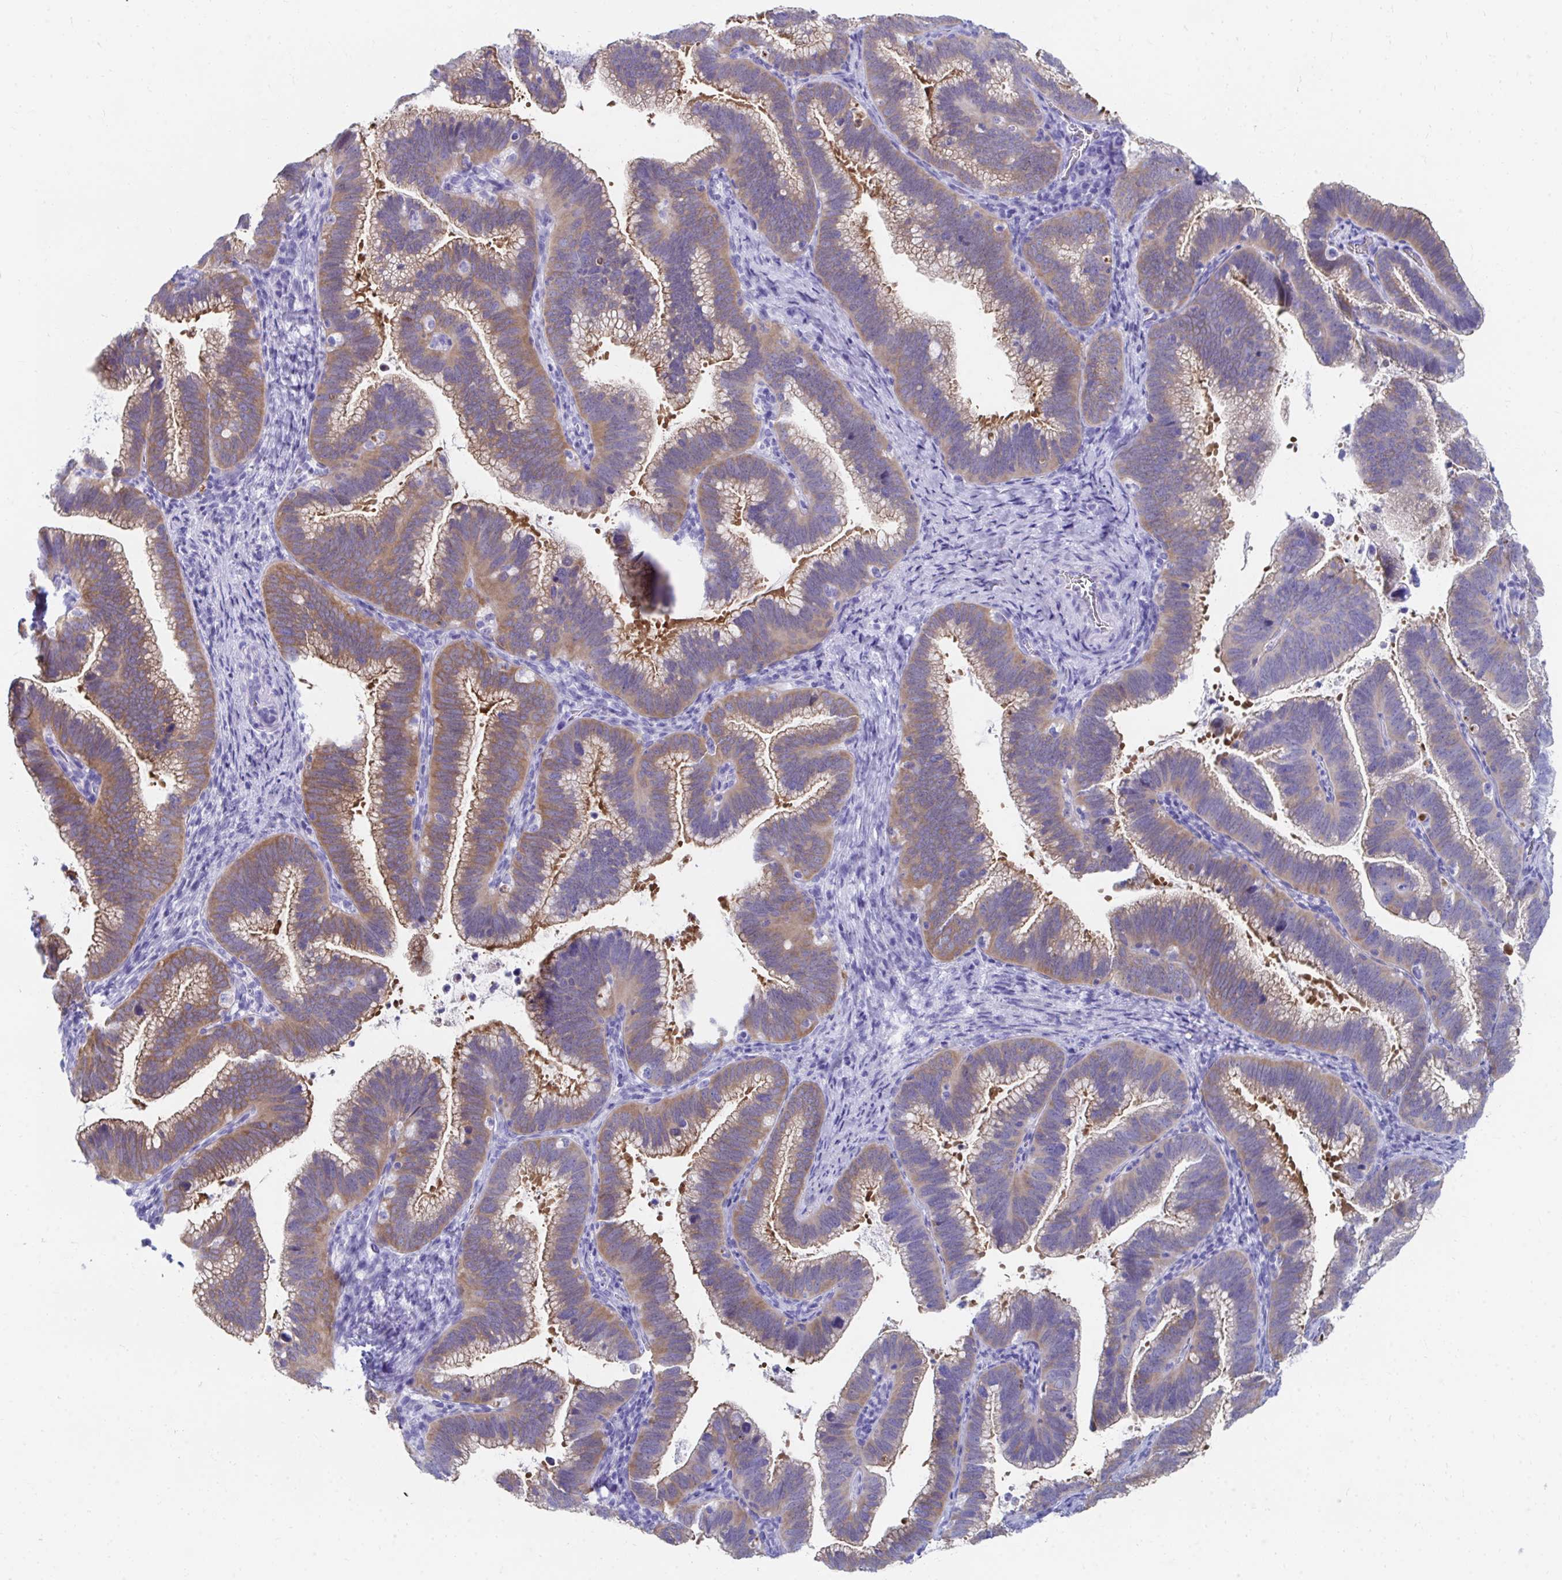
{"staining": {"intensity": "moderate", "quantity": "25%-75%", "location": "cytoplasmic/membranous"}, "tissue": "cervical cancer", "cell_type": "Tumor cells", "image_type": "cancer", "snomed": [{"axis": "morphology", "description": "Adenocarcinoma, NOS"}, {"axis": "topography", "description": "Cervix"}], "caption": "This photomicrograph displays immunohistochemistry (IHC) staining of human cervical cancer (adenocarcinoma), with medium moderate cytoplasmic/membranous staining in approximately 25%-75% of tumor cells.", "gene": "HGD", "patient": {"sex": "female", "age": 61}}